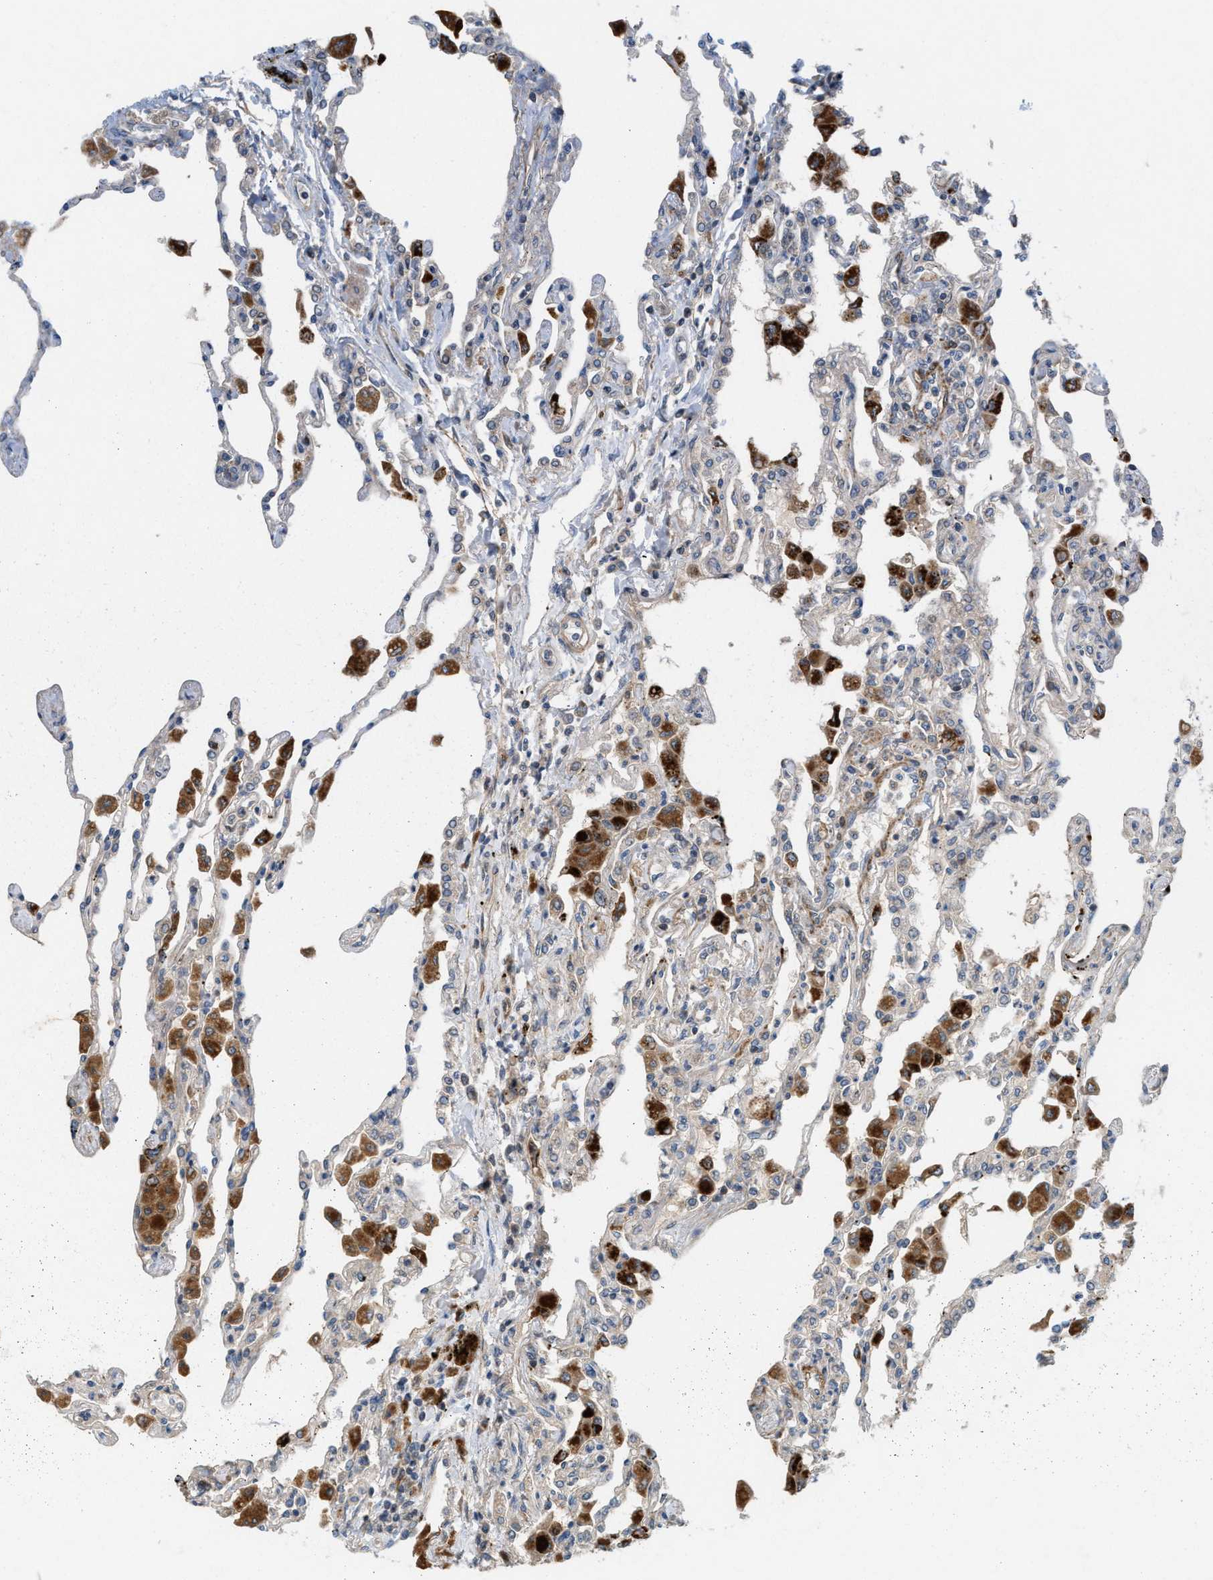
{"staining": {"intensity": "weak", "quantity": "25%-75%", "location": "cytoplasmic/membranous"}, "tissue": "lung", "cell_type": "Alveolar cells", "image_type": "normal", "snomed": [{"axis": "morphology", "description": "Normal tissue, NOS"}, {"axis": "topography", "description": "Bronchus"}, {"axis": "topography", "description": "Lung"}], "caption": "Protein analysis of normal lung demonstrates weak cytoplasmic/membranous expression in approximately 25%-75% of alveolar cells. (Stains: DAB in brown, nuclei in blue, Microscopy: brightfield microscopy at high magnification).", "gene": "CYB5D1", "patient": {"sex": "female", "age": 49}}